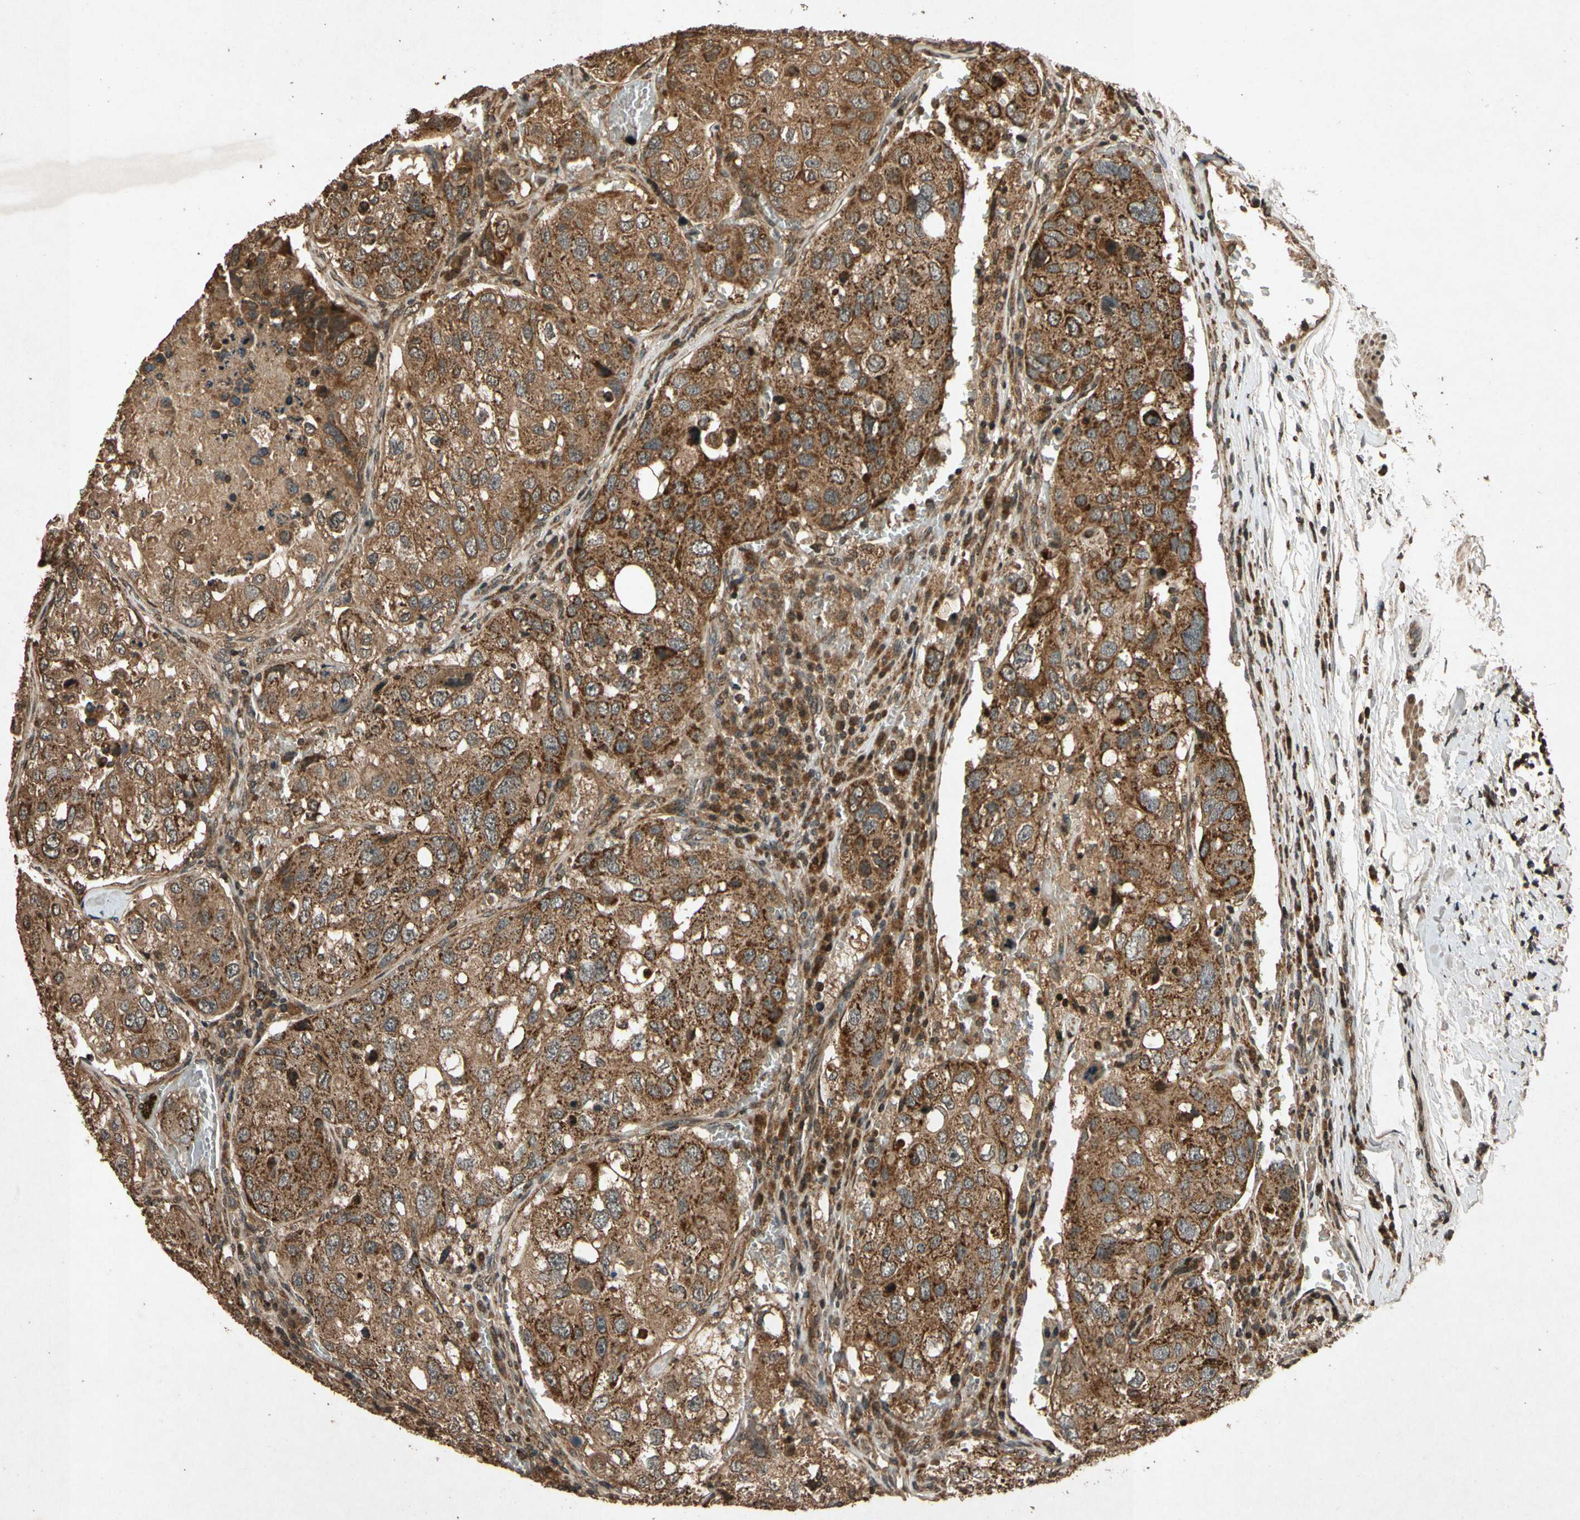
{"staining": {"intensity": "strong", "quantity": ">75%", "location": "cytoplasmic/membranous"}, "tissue": "urothelial cancer", "cell_type": "Tumor cells", "image_type": "cancer", "snomed": [{"axis": "morphology", "description": "Urothelial carcinoma, High grade"}, {"axis": "topography", "description": "Lymph node"}, {"axis": "topography", "description": "Urinary bladder"}], "caption": "Urothelial cancer was stained to show a protein in brown. There is high levels of strong cytoplasmic/membranous expression in about >75% of tumor cells.", "gene": "TXN2", "patient": {"sex": "male", "age": 51}}